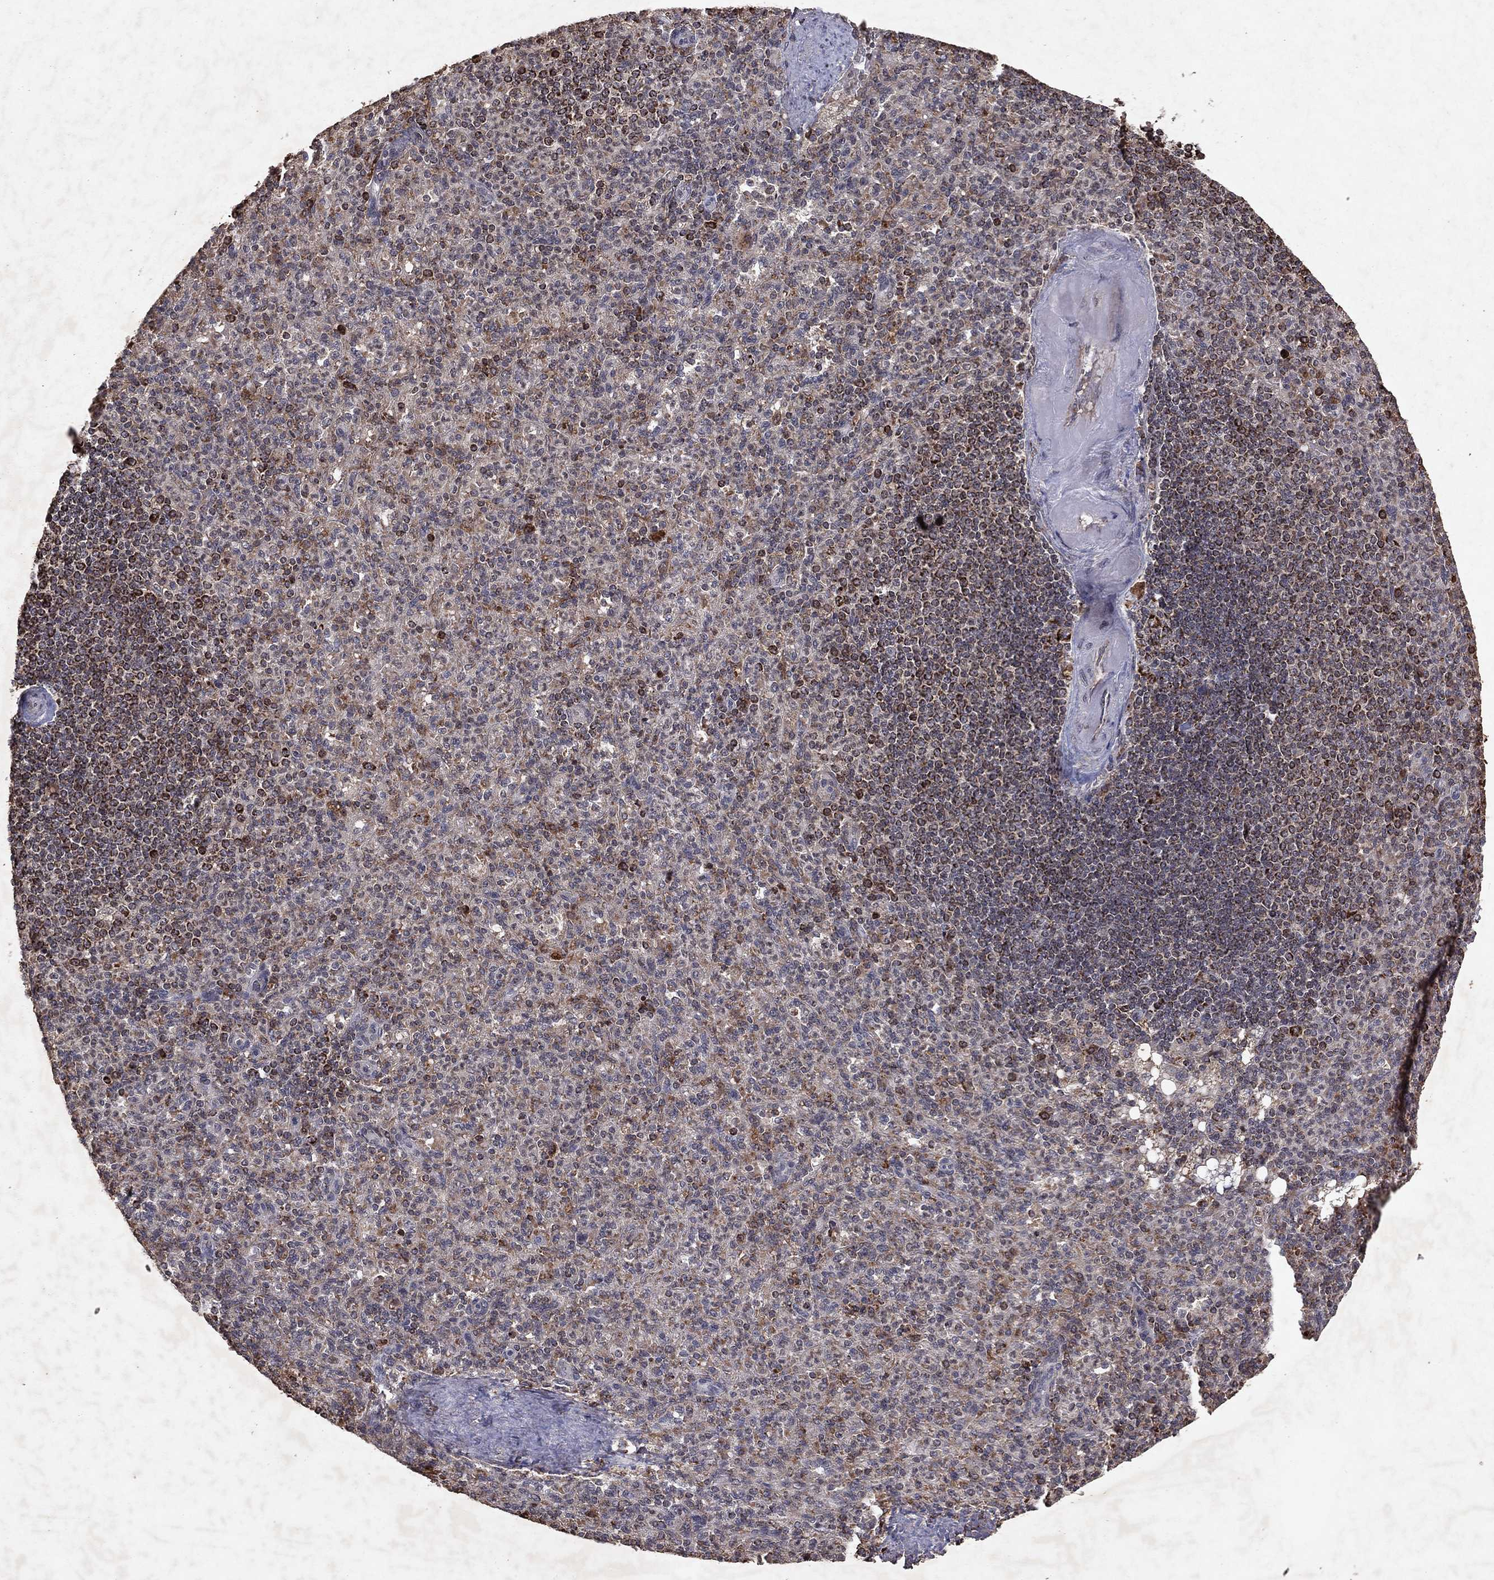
{"staining": {"intensity": "moderate", "quantity": "<25%", "location": "cytoplasmic/membranous"}, "tissue": "spleen", "cell_type": "Cells in red pulp", "image_type": "normal", "snomed": [{"axis": "morphology", "description": "Normal tissue, NOS"}, {"axis": "topography", "description": "Spleen"}], "caption": "Moderate cytoplasmic/membranous staining is identified in about <25% of cells in red pulp in benign spleen.", "gene": "PYROXD2", "patient": {"sex": "female", "age": 74}}